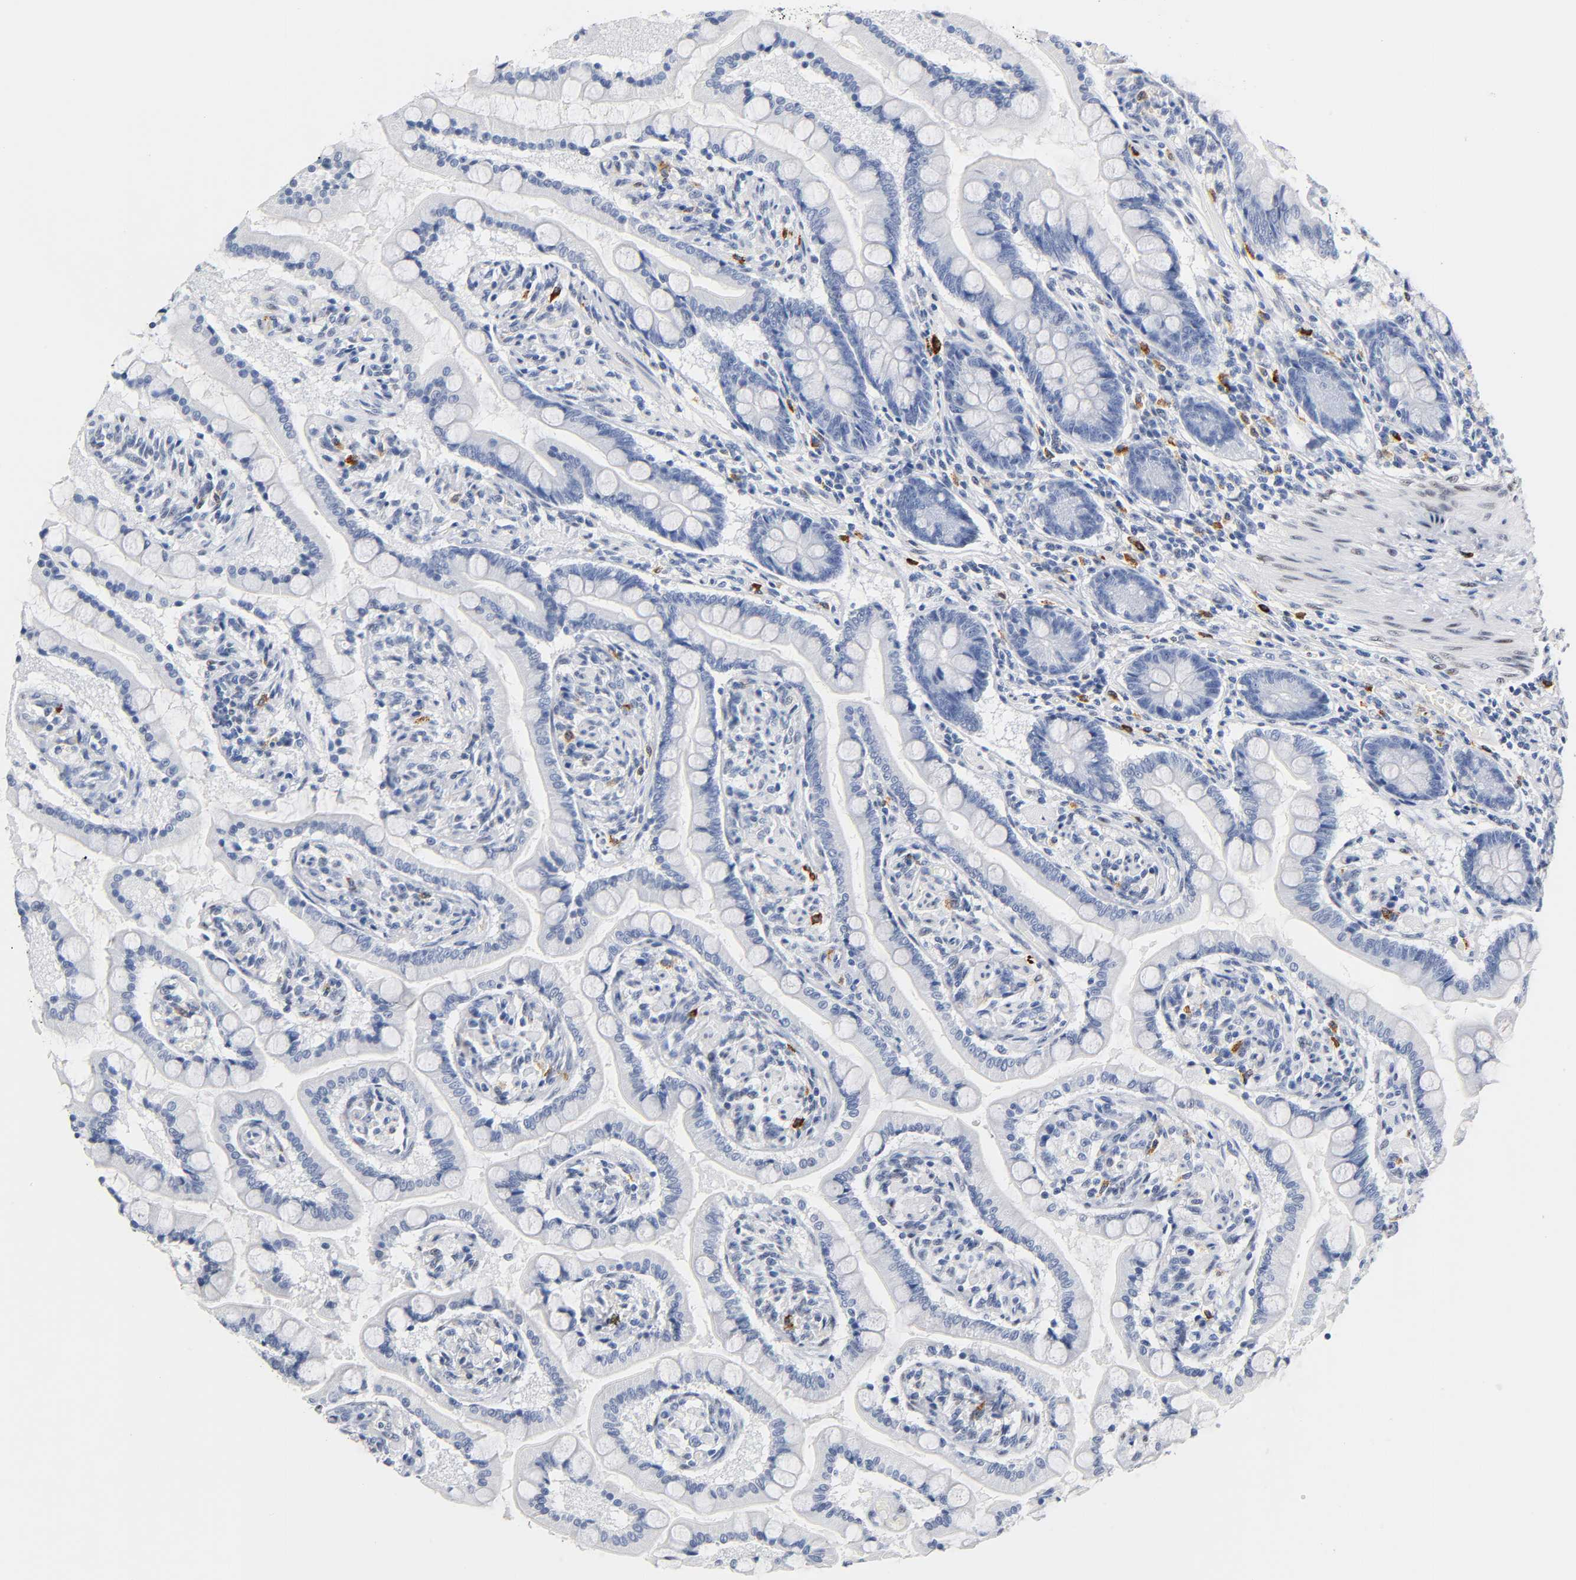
{"staining": {"intensity": "negative", "quantity": "none", "location": "none"}, "tissue": "small intestine", "cell_type": "Glandular cells", "image_type": "normal", "snomed": [{"axis": "morphology", "description": "Normal tissue, NOS"}, {"axis": "topography", "description": "Small intestine"}], "caption": "An image of human small intestine is negative for staining in glandular cells. The staining is performed using DAB brown chromogen with nuclei counter-stained in using hematoxylin.", "gene": "NAB2", "patient": {"sex": "male", "age": 41}}